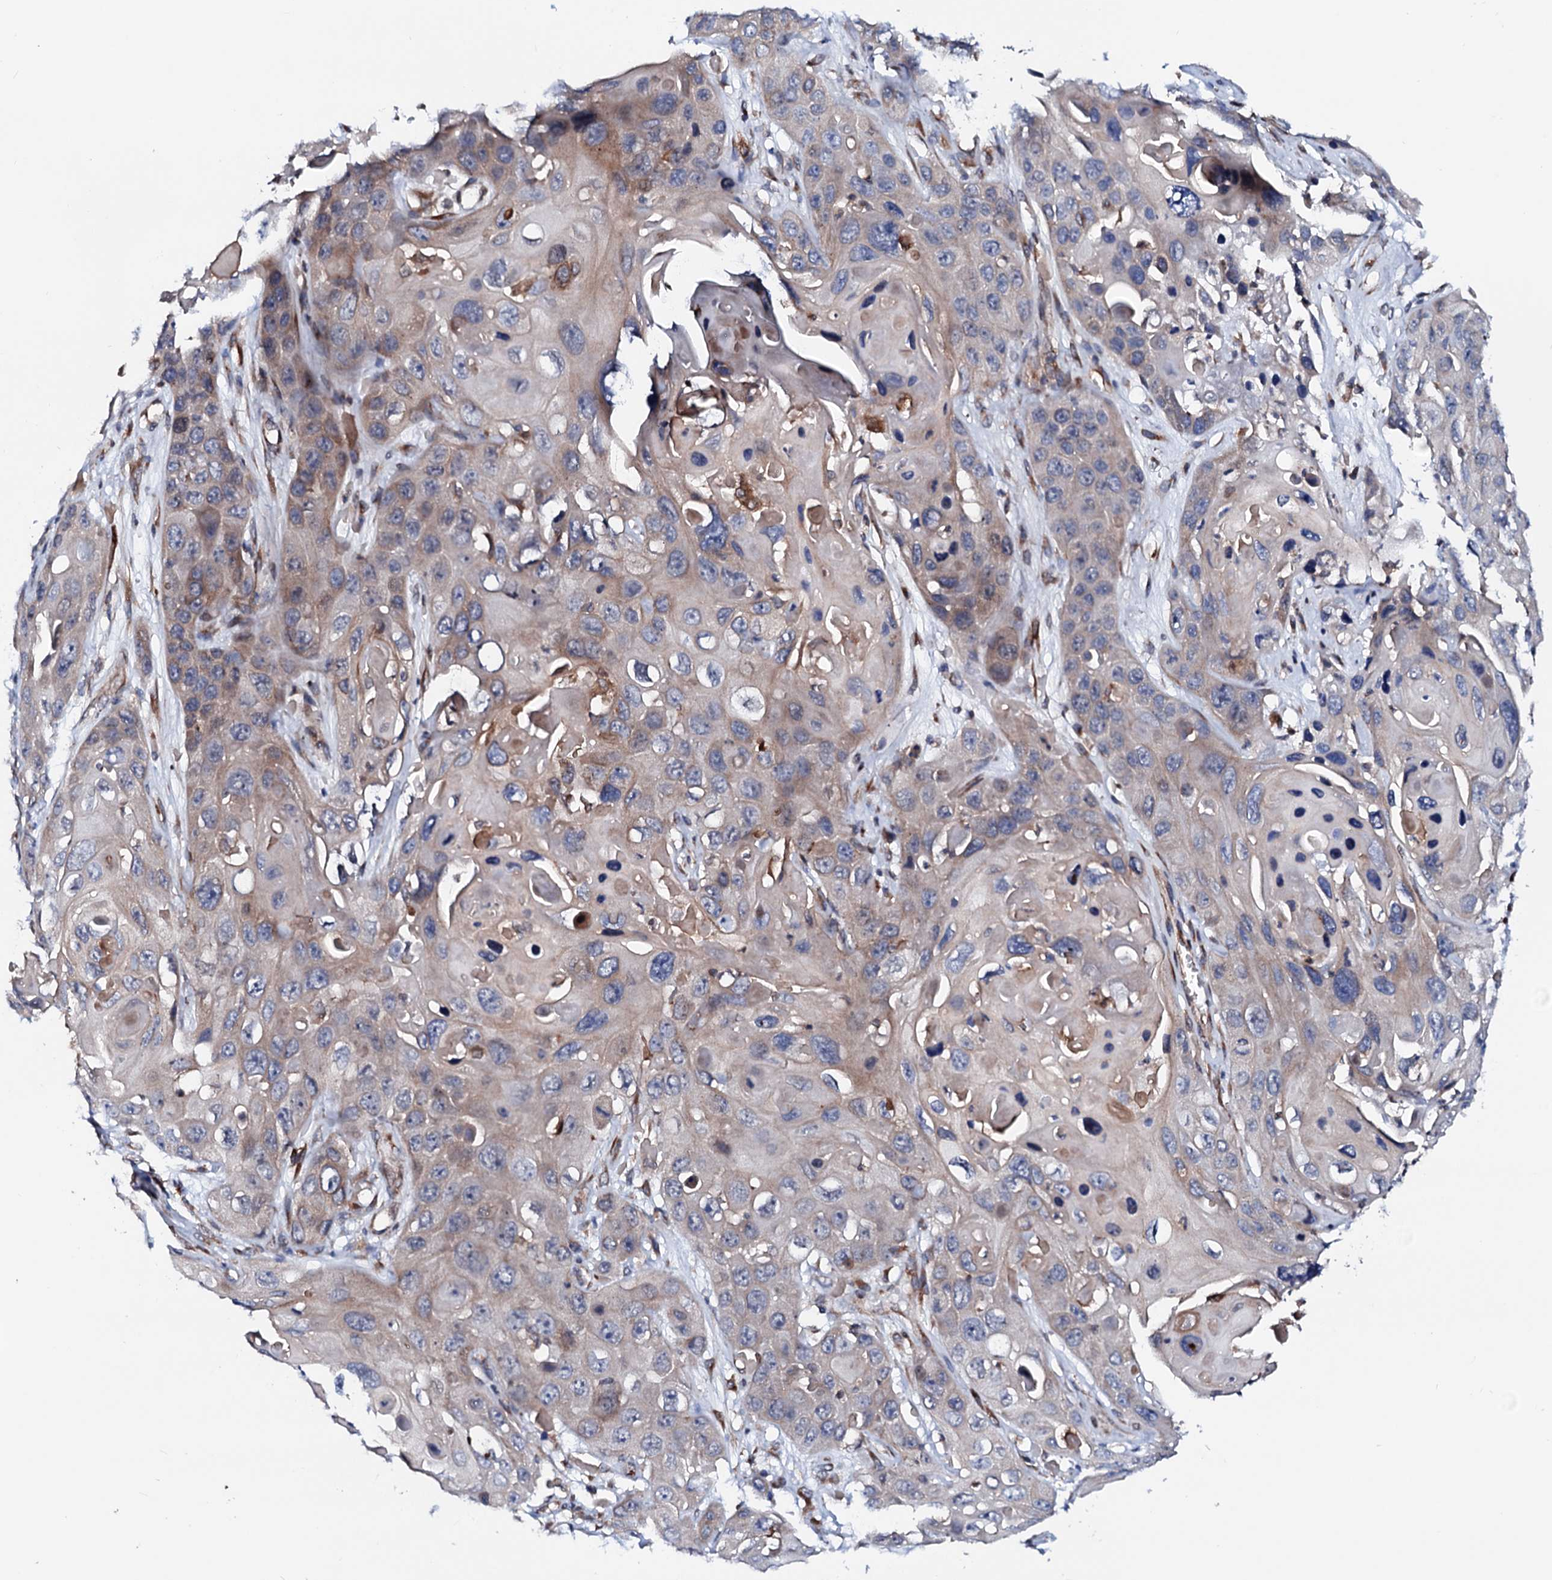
{"staining": {"intensity": "weak", "quantity": "25%-75%", "location": "cytoplasmic/membranous"}, "tissue": "skin cancer", "cell_type": "Tumor cells", "image_type": "cancer", "snomed": [{"axis": "morphology", "description": "Squamous cell carcinoma, NOS"}, {"axis": "topography", "description": "Skin"}], "caption": "A brown stain shows weak cytoplasmic/membranous staining of a protein in human skin cancer (squamous cell carcinoma) tumor cells.", "gene": "TMCO3", "patient": {"sex": "male", "age": 55}}